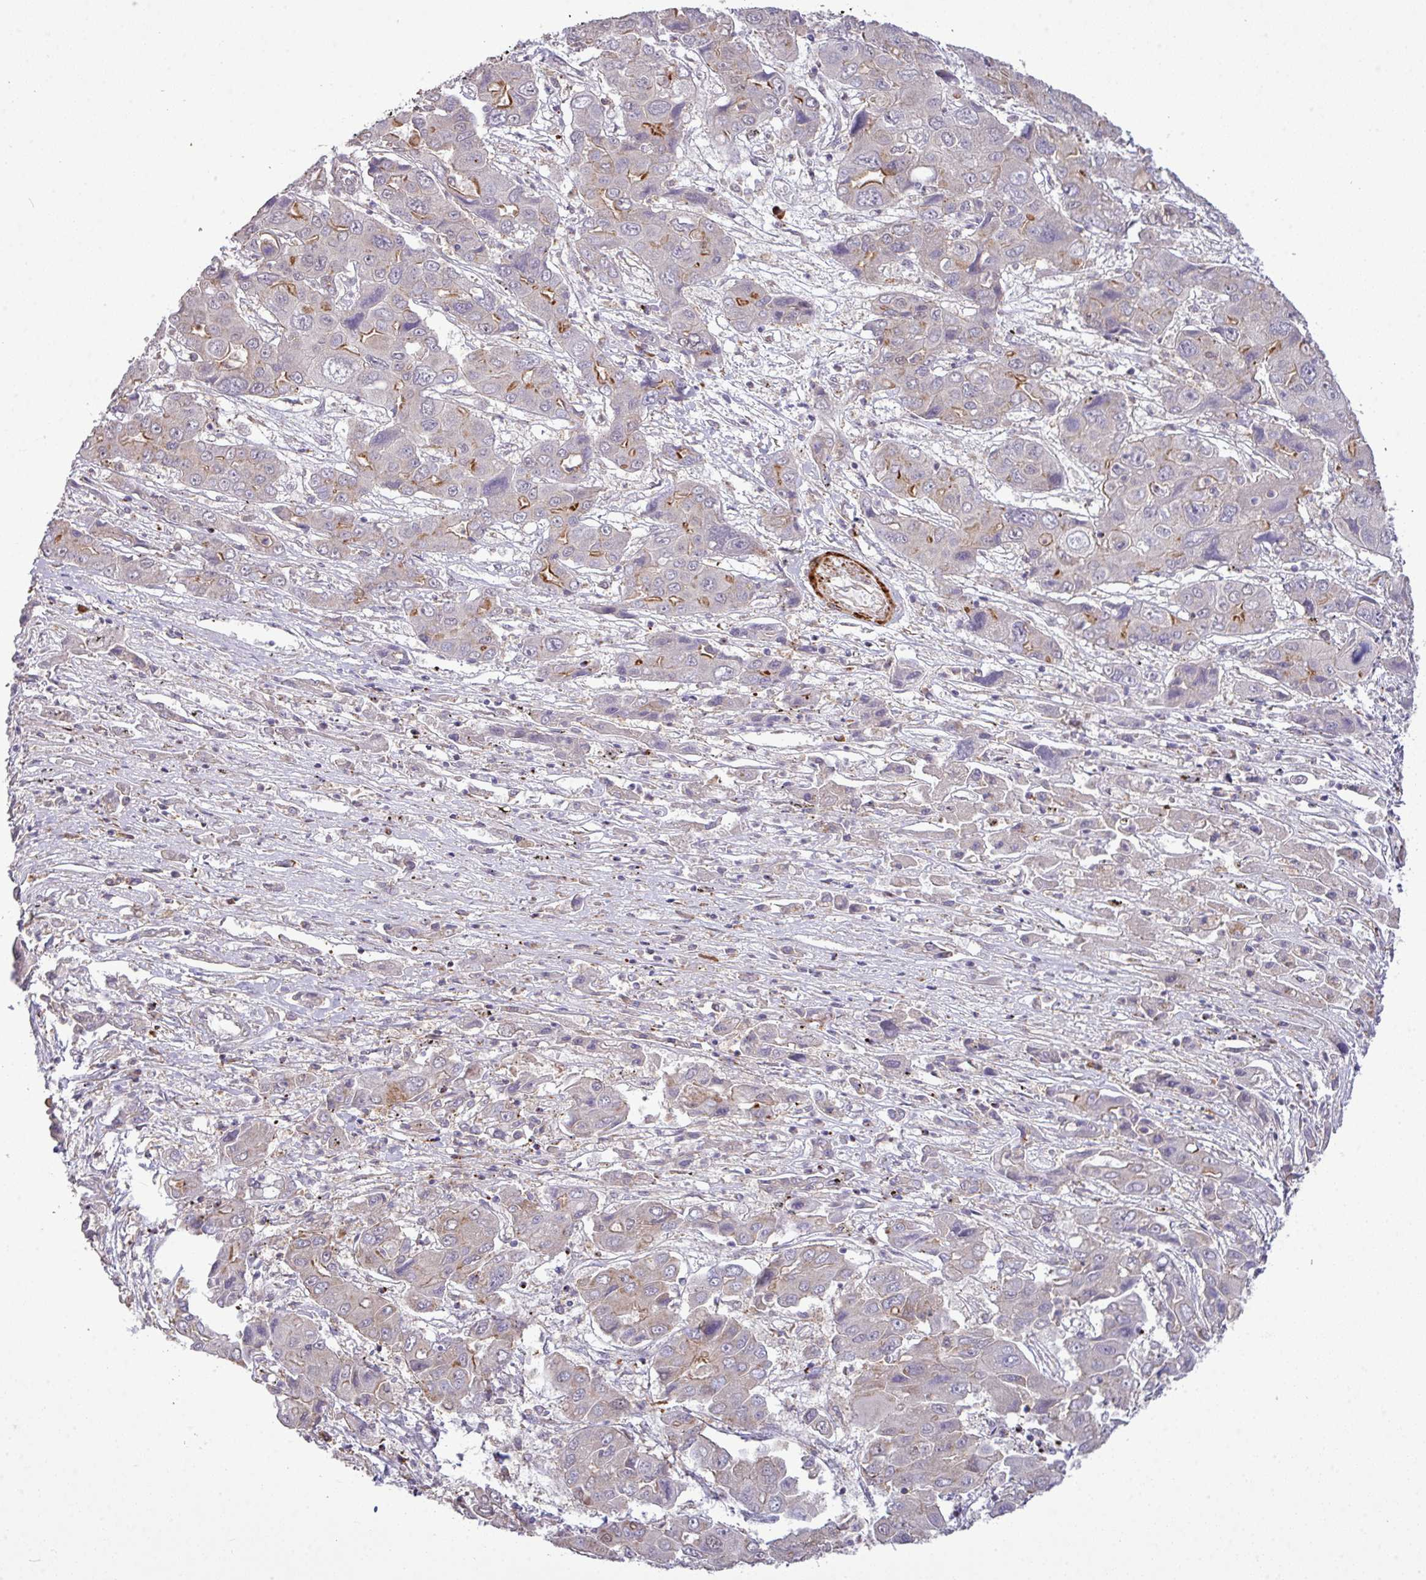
{"staining": {"intensity": "moderate", "quantity": "<25%", "location": "cytoplasmic/membranous"}, "tissue": "liver cancer", "cell_type": "Tumor cells", "image_type": "cancer", "snomed": [{"axis": "morphology", "description": "Cholangiocarcinoma"}, {"axis": "topography", "description": "Liver"}], "caption": "A brown stain labels moderate cytoplasmic/membranous staining of a protein in human liver cancer (cholangiocarcinoma) tumor cells.", "gene": "TPRA1", "patient": {"sex": "male", "age": 67}}